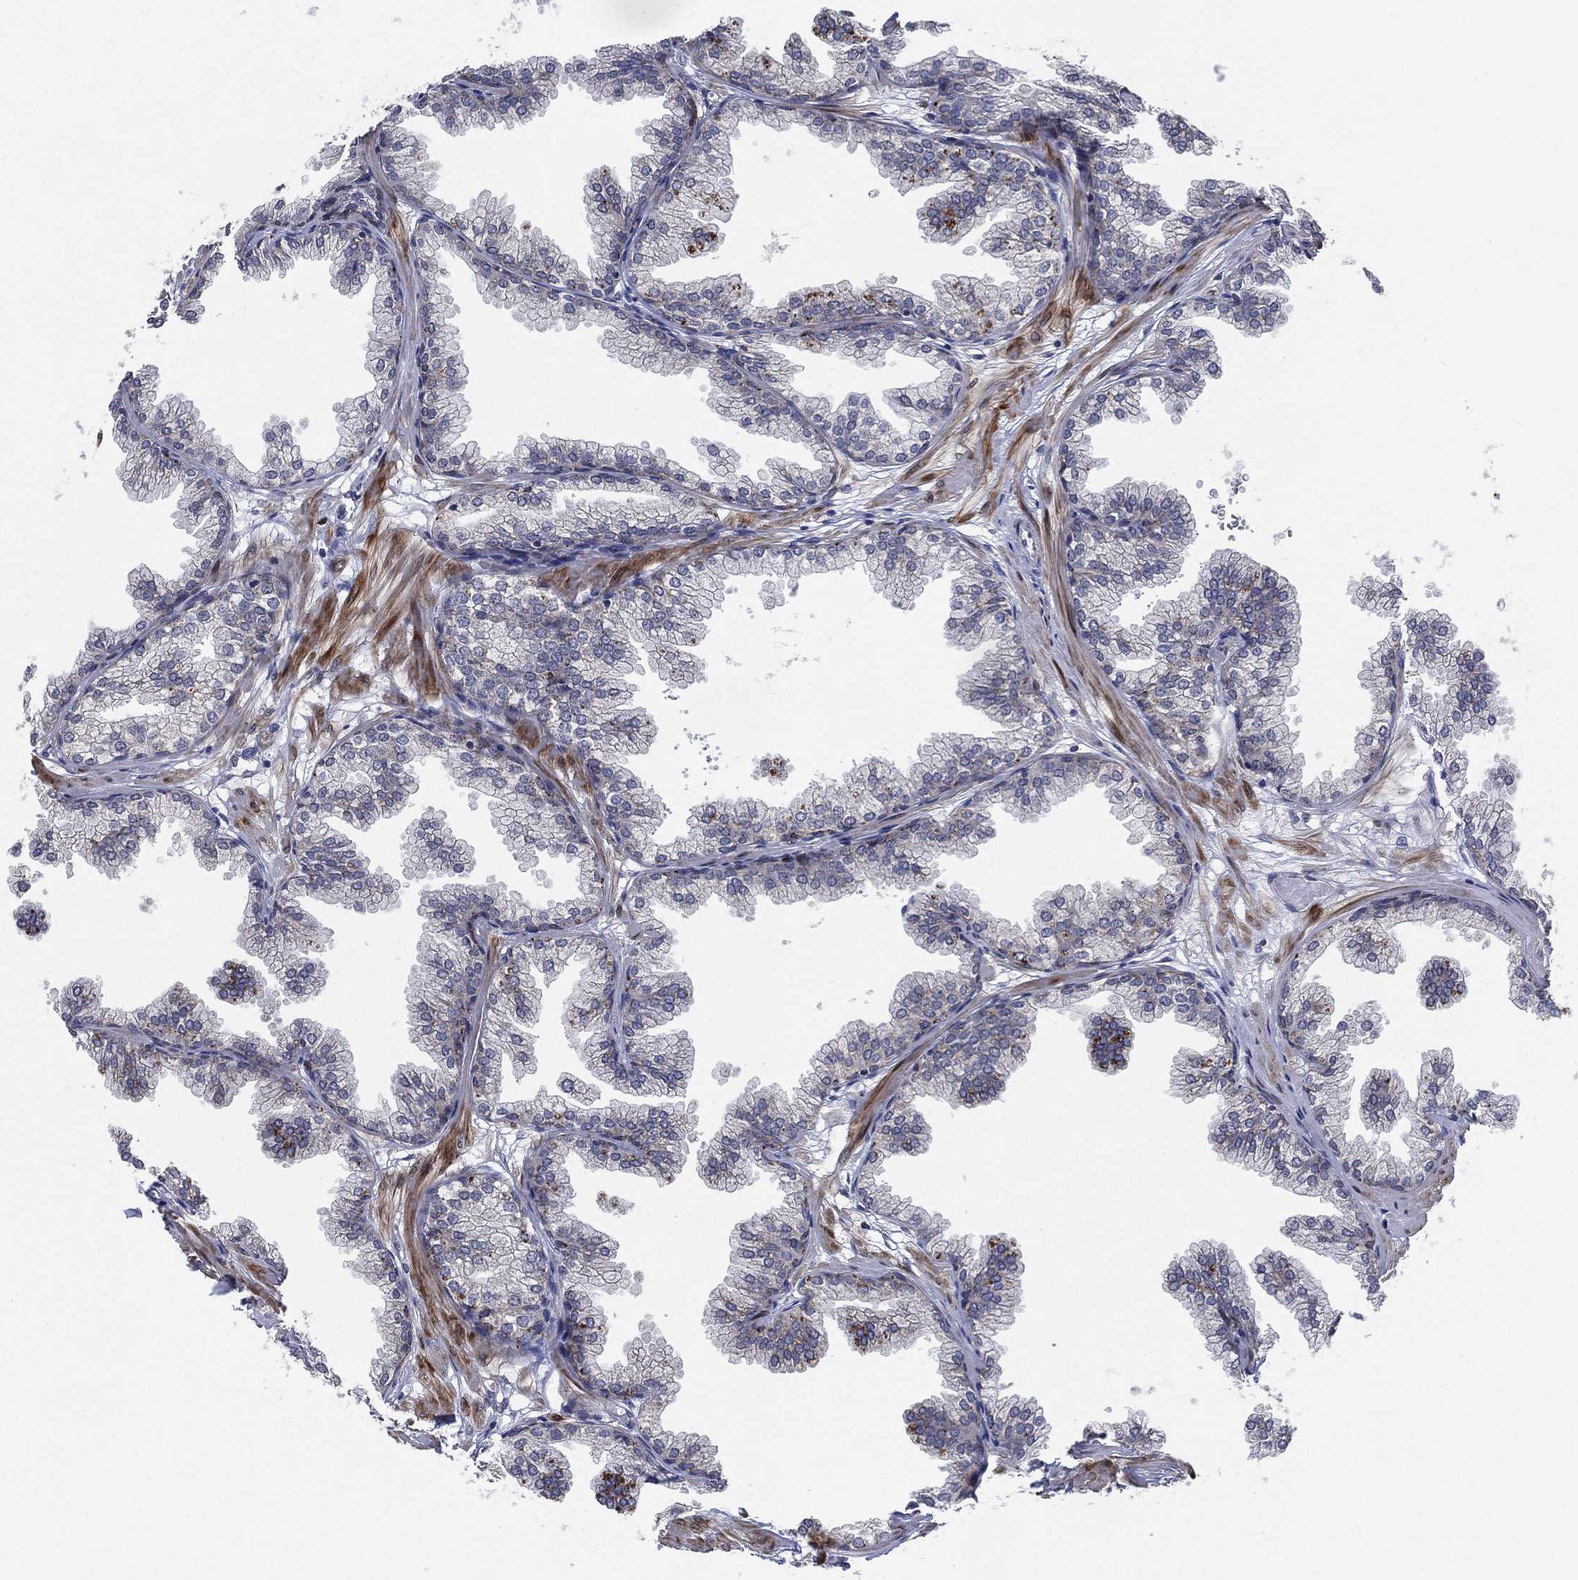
{"staining": {"intensity": "moderate", "quantity": "<25%", "location": "cytoplasmic/membranous"}, "tissue": "prostate", "cell_type": "Glandular cells", "image_type": "normal", "snomed": [{"axis": "morphology", "description": "Normal tissue, NOS"}, {"axis": "topography", "description": "Prostate"}], "caption": "Moderate cytoplasmic/membranous protein expression is seen in about <25% of glandular cells in prostate. Nuclei are stained in blue.", "gene": "FAM104A", "patient": {"sex": "male", "age": 37}}